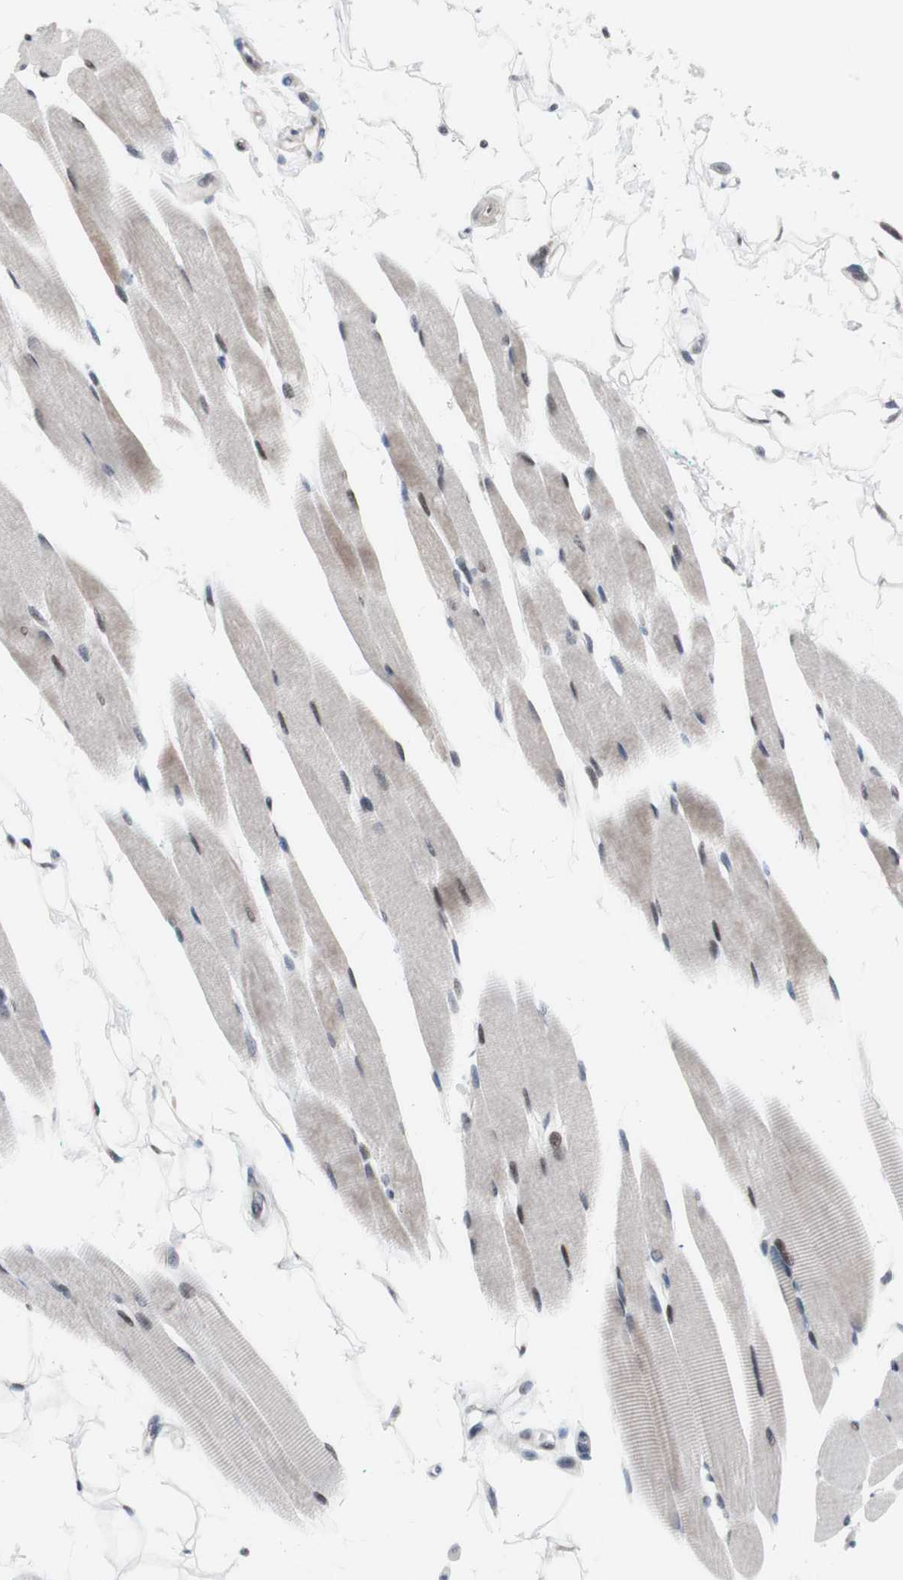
{"staining": {"intensity": "weak", "quantity": "<25%", "location": "cytoplasmic/membranous"}, "tissue": "skeletal muscle", "cell_type": "Myocytes", "image_type": "normal", "snomed": [{"axis": "morphology", "description": "Normal tissue, NOS"}, {"axis": "topography", "description": "Skeletal muscle"}, {"axis": "topography", "description": "Oral tissue"}, {"axis": "topography", "description": "Peripheral nerve tissue"}], "caption": "Immunohistochemistry of benign human skeletal muscle shows no positivity in myocytes. (Brightfield microscopy of DAB IHC at high magnification).", "gene": "PHTF2", "patient": {"sex": "female", "age": 84}}